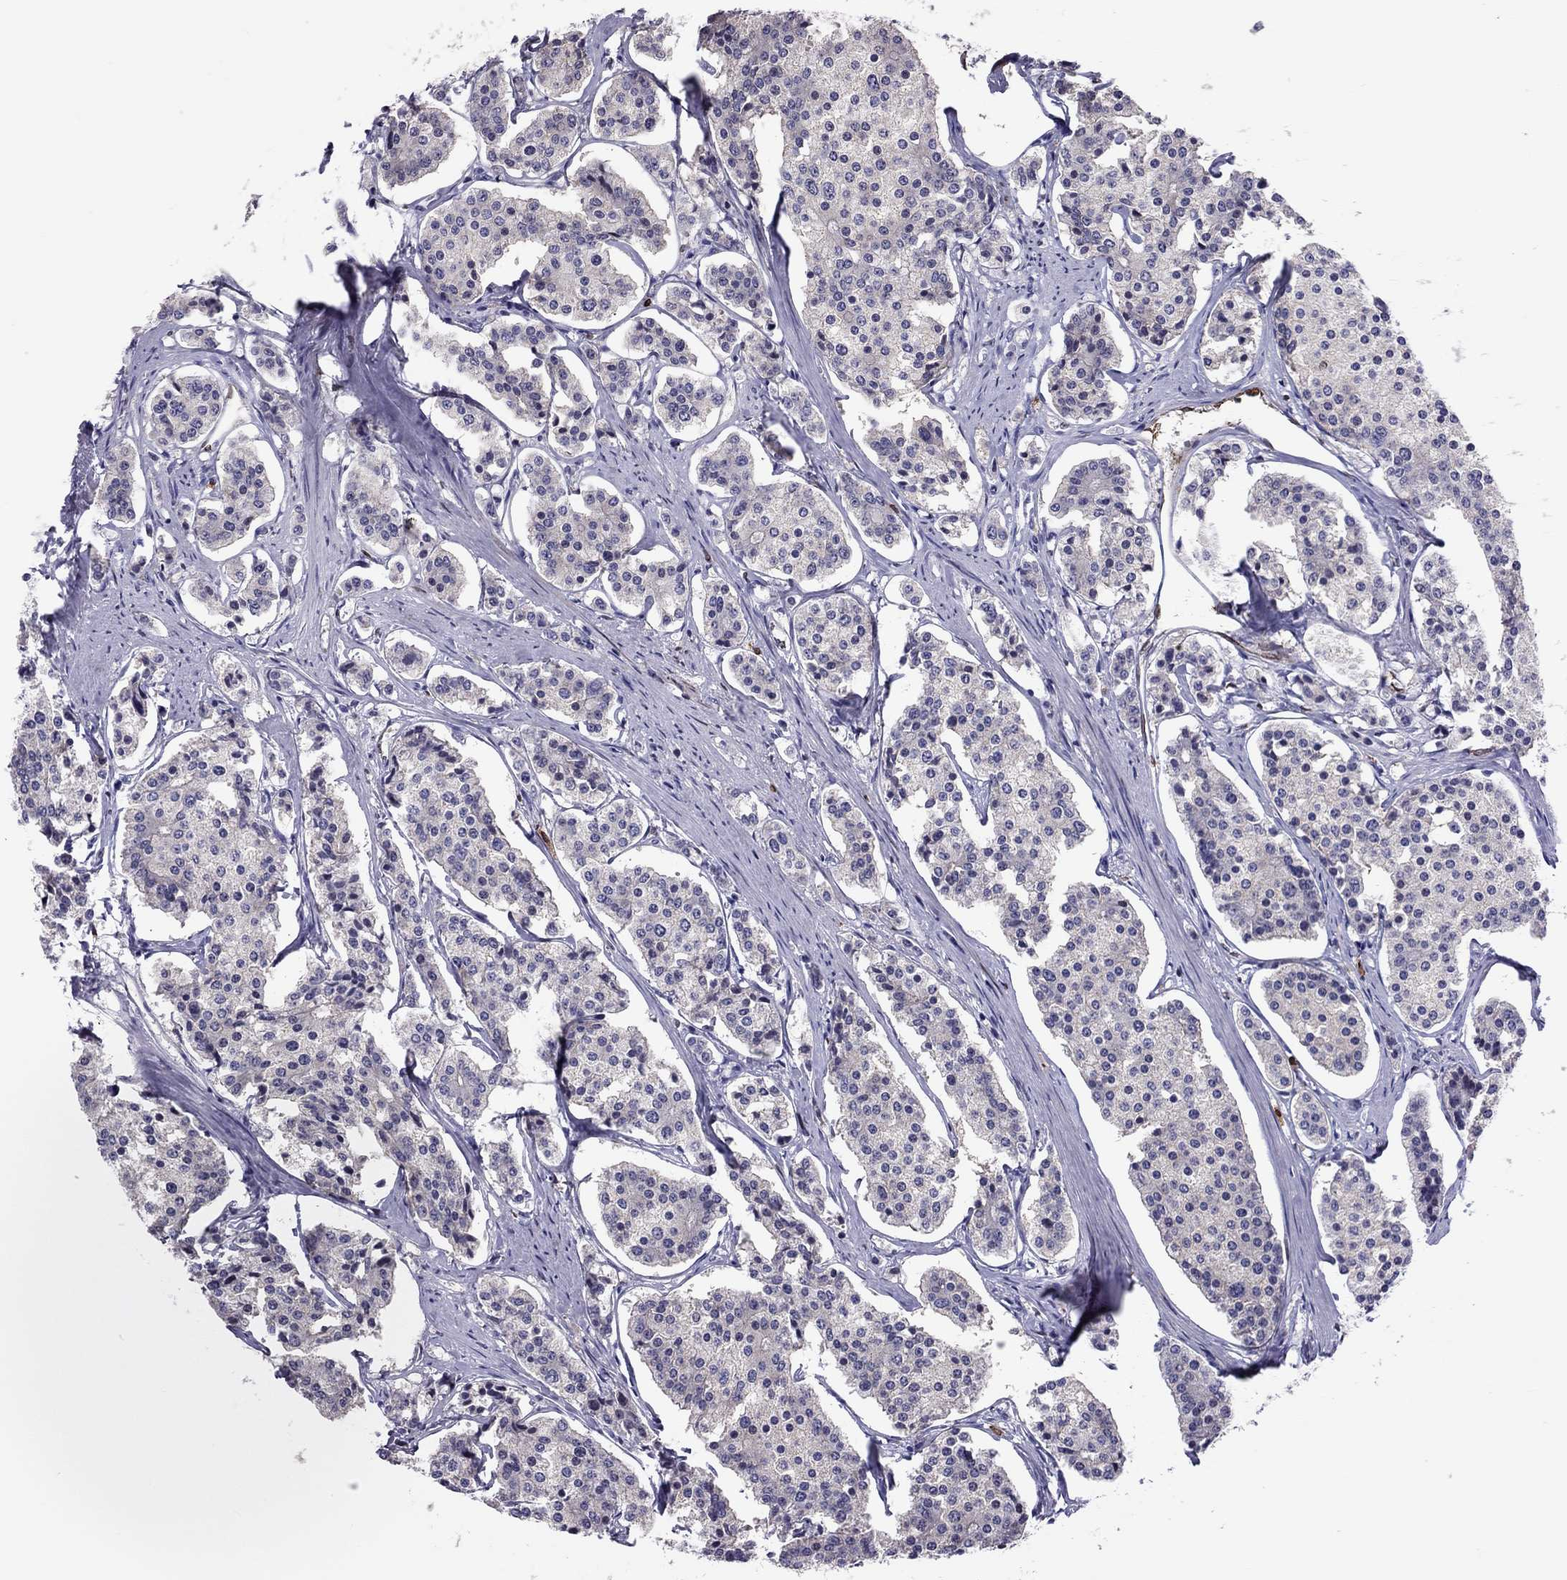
{"staining": {"intensity": "negative", "quantity": "none", "location": "none"}, "tissue": "carcinoid", "cell_type": "Tumor cells", "image_type": "cancer", "snomed": [{"axis": "morphology", "description": "Carcinoid, malignant, NOS"}, {"axis": "topography", "description": "Small intestine"}], "caption": "Human malignant carcinoid stained for a protein using immunohistochemistry (IHC) reveals no staining in tumor cells.", "gene": "ADORA2A", "patient": {"sex": "female", "age": 65}}